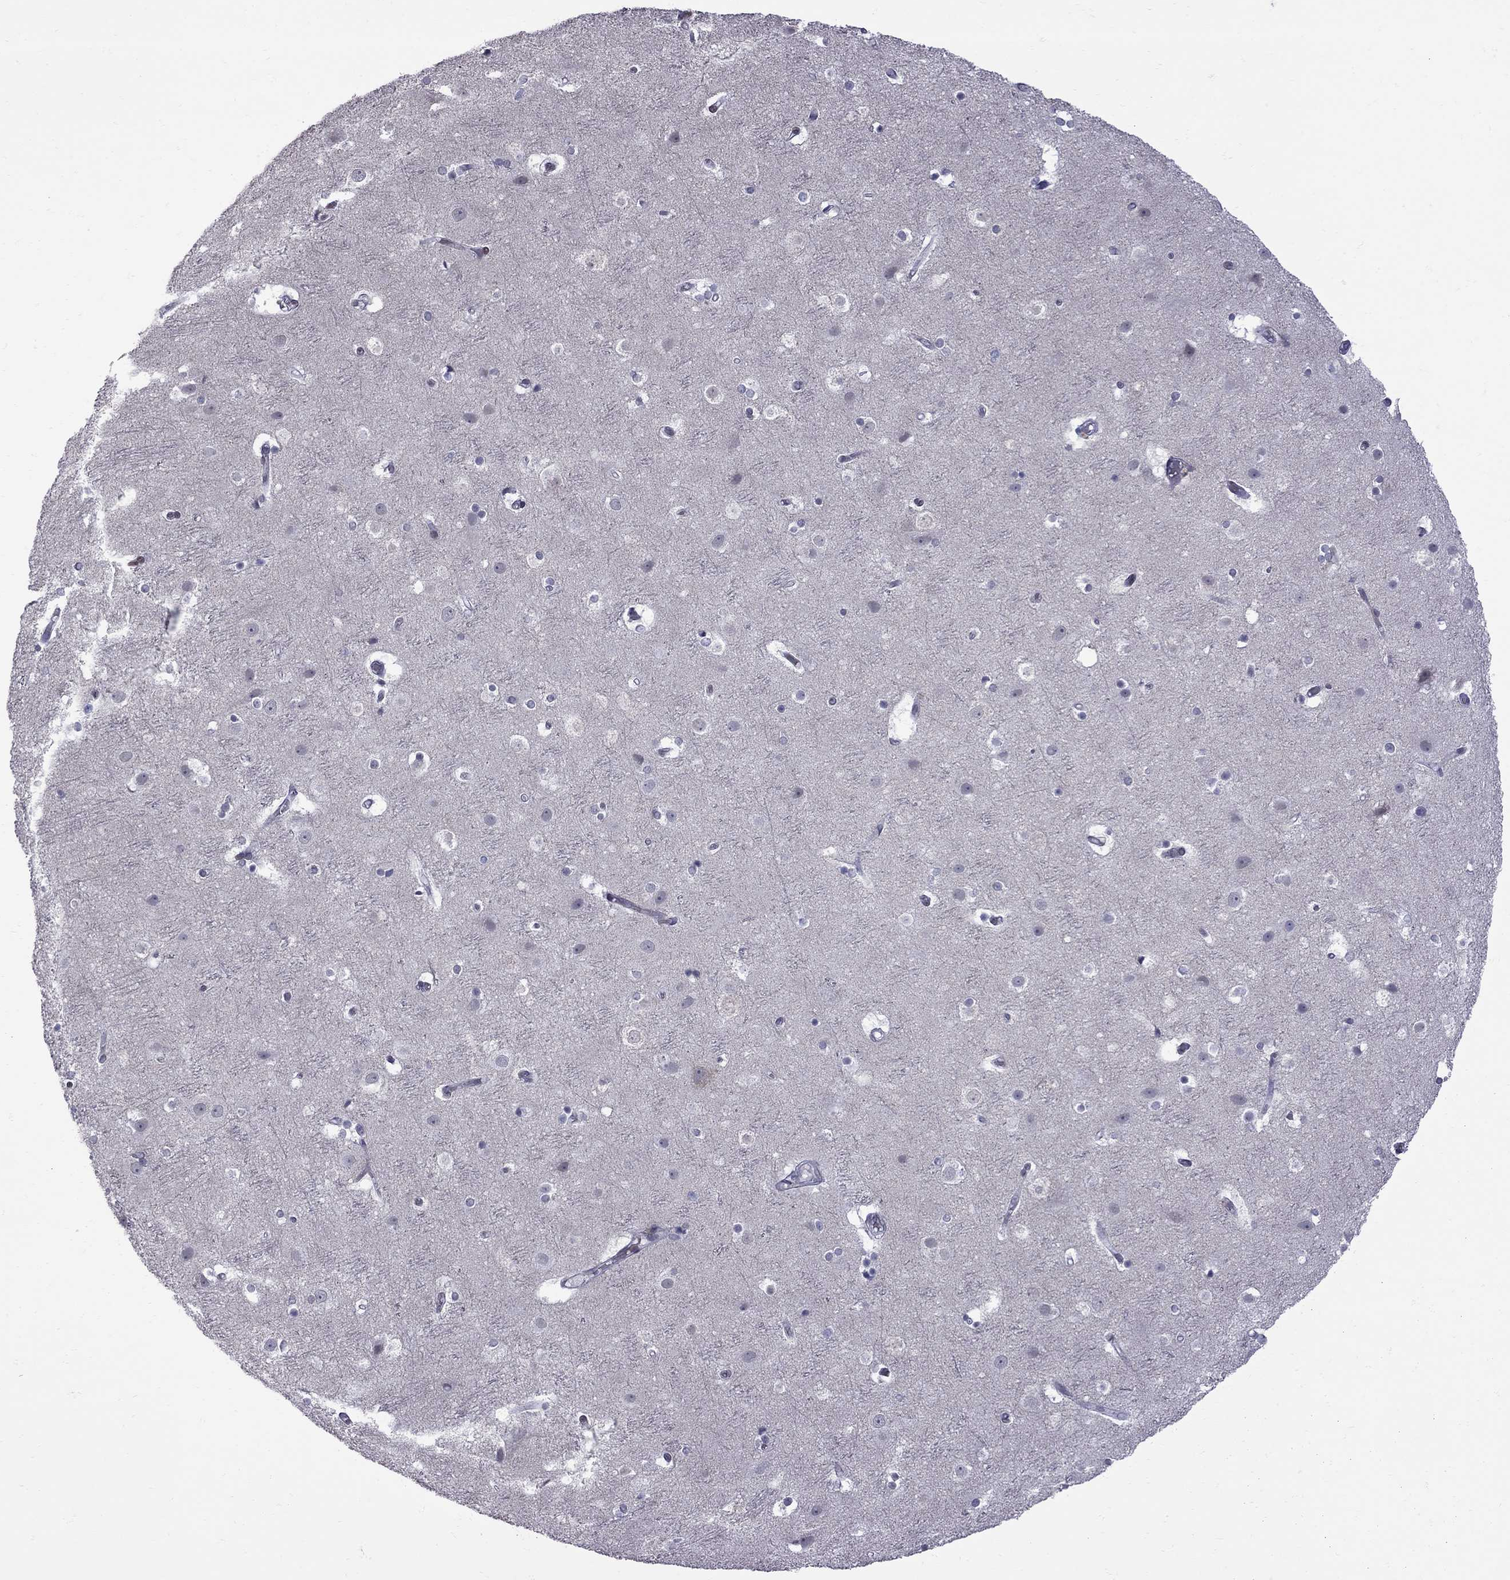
{"staining": {"intensity": "negative", "quantity": "none", "location": "none"}, "tissue": "cerebral cortex", "cell_type": "Endothelial cells", "image_type": "normal", "snomed": [{"axis": "morphology", "description": "Normal tissue, NOS"}, {"axis": "topography", "description": "Cerebral cortex"}], "caption": "Immunohistochemistry (IHC) of unremarkable human cerebral cortex displays no positivity in endothelial cells. (DAB immunohistochemistry (IHC), high magnification).", "gene": "CLTCL1", "patient": {"sex": "female", "age": 52}}